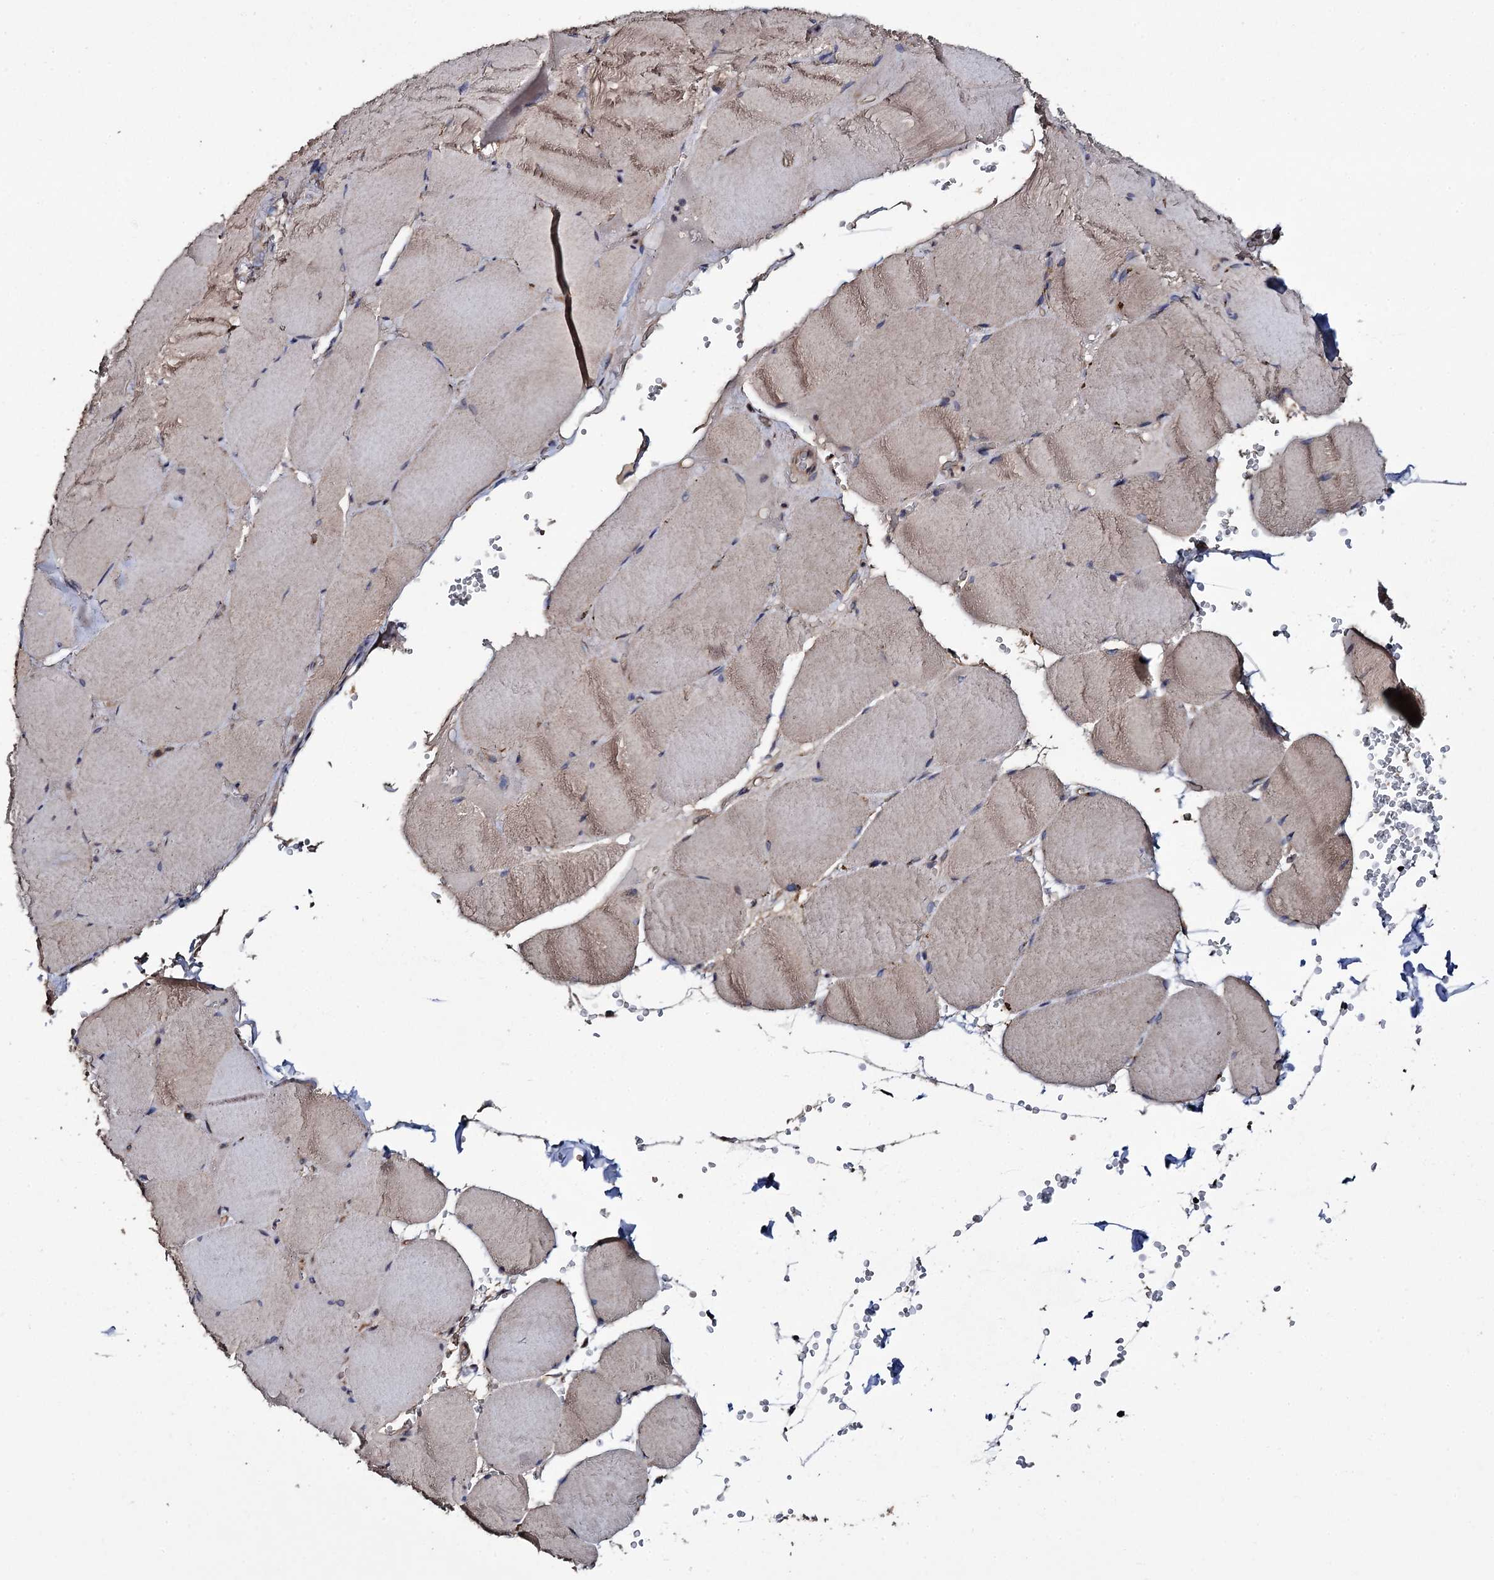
{"staining": {"intensity": "weak", "quantity": "25%-75%", "location": "cytoplasmic/membranous"}, "tissue": "skeletal muscle", "cell_type": "Myocytes", "image_type": "normal", "snomed": [{"axis": "morphology", "description": "Normal tissue, NOS"}, {"axis": "topography", "description": "Skeletal muscle"}, {"axis": "topography", "description": "Head-Neck"}], "caption": "A brown stain labels weak cytoplasmic/membranous staining of a protein in myocytes of normal human skeletal muscle. (brown staining indicates protein expression, while blue staining denotes nuclei).", "gene": "TTC23", "patient": {"sex": "male", "age": 66}}